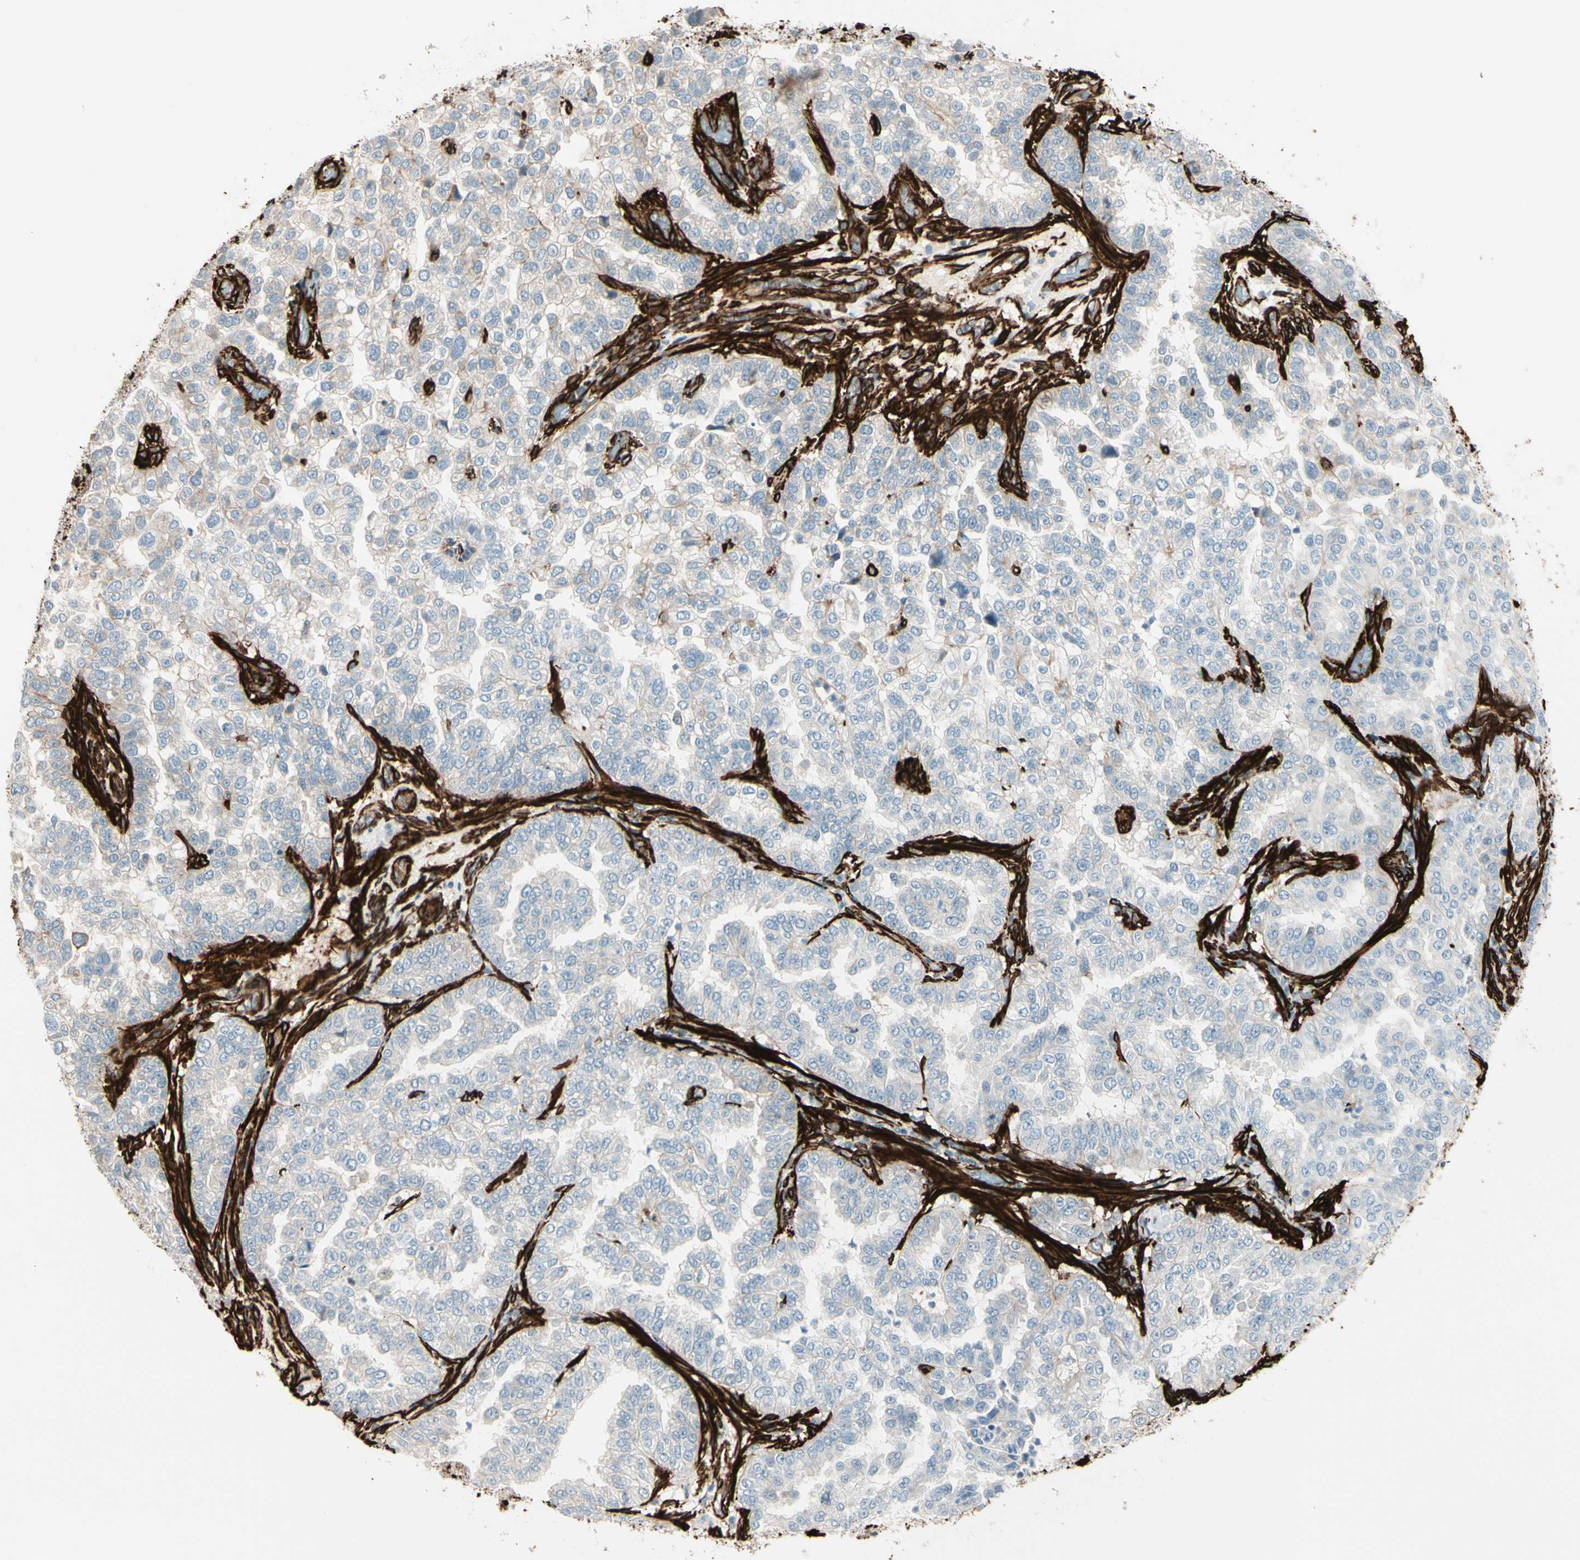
{"staining": {"intensity": "negative", "quantity": "none", "location": "none"}, "tissue": "endometrial cancer", "cell_type": "Tumor cells", "image_type": "cancer", "snomed": [{"axis": "morphology", "description": "Adenocarcinoma, NOS"}, {"axis": "topography", "description": "Endometrium"}], "caption": "The image demonstrates no significant staining in tumor cells of endometrial adenocarcinoma.", "gene": "CALD1", "patient": {"sex": "female", "age": 85}}